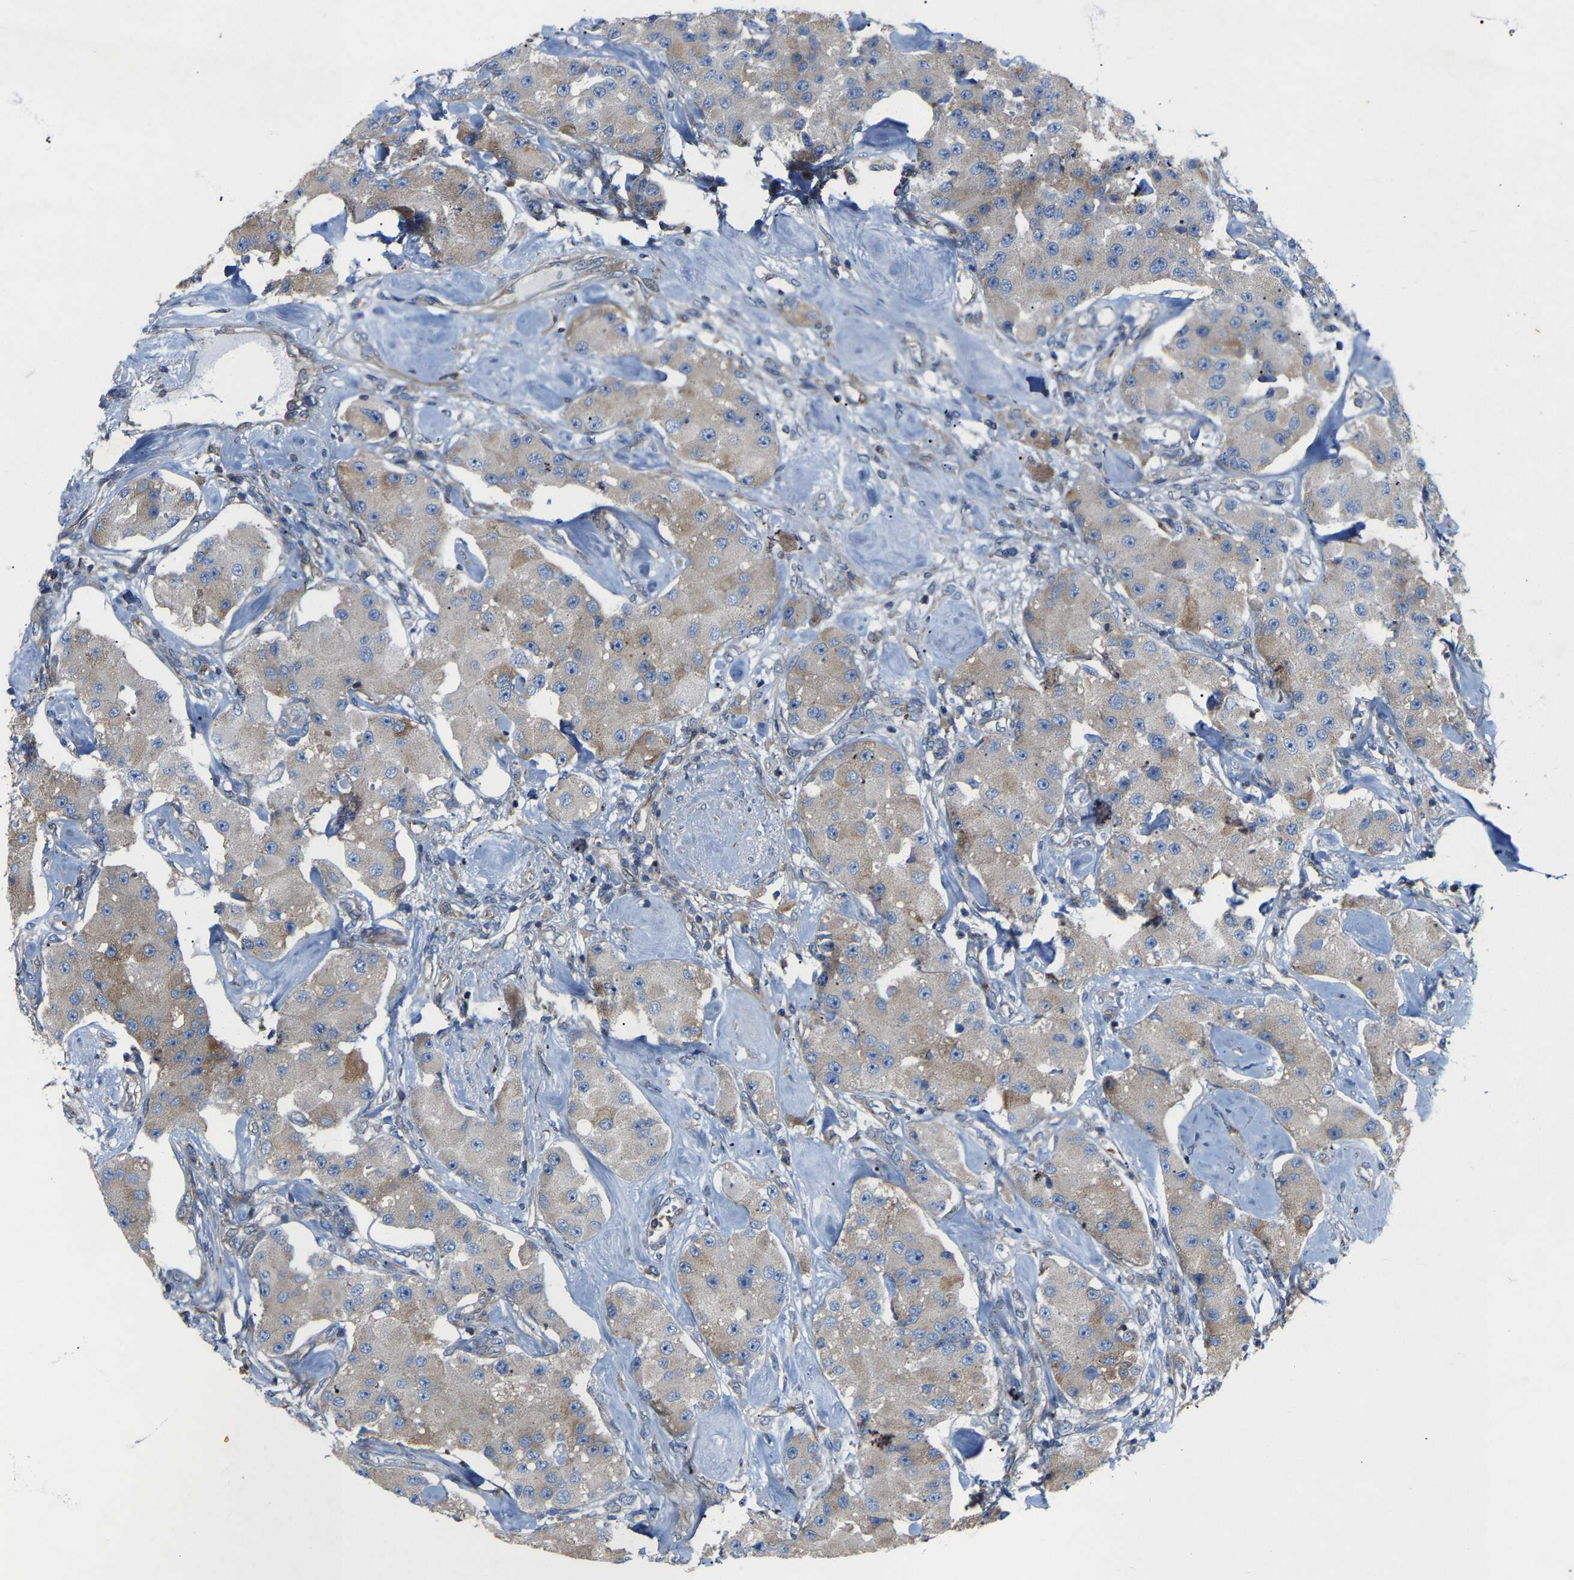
{"staining": {"intensity": "weak", "quantity": "<25%", "location": "cytoplasmic/membranous"}, "tissue": "carcinoid", "cell_type": "Tumor cells", "image_type": "cancer", "snomed": [{"axis": "morphology", "description": "Carcinoid, malignant, NOS"}, {"axis": "topography", "description": "Pancreas"}], "caption": "Malignant carcinoid was stained to show a protein in brown. There is no significant staining in tumor cells.", "gene": "TOR1B", "patient": {"sex": "male", "age": 41}}